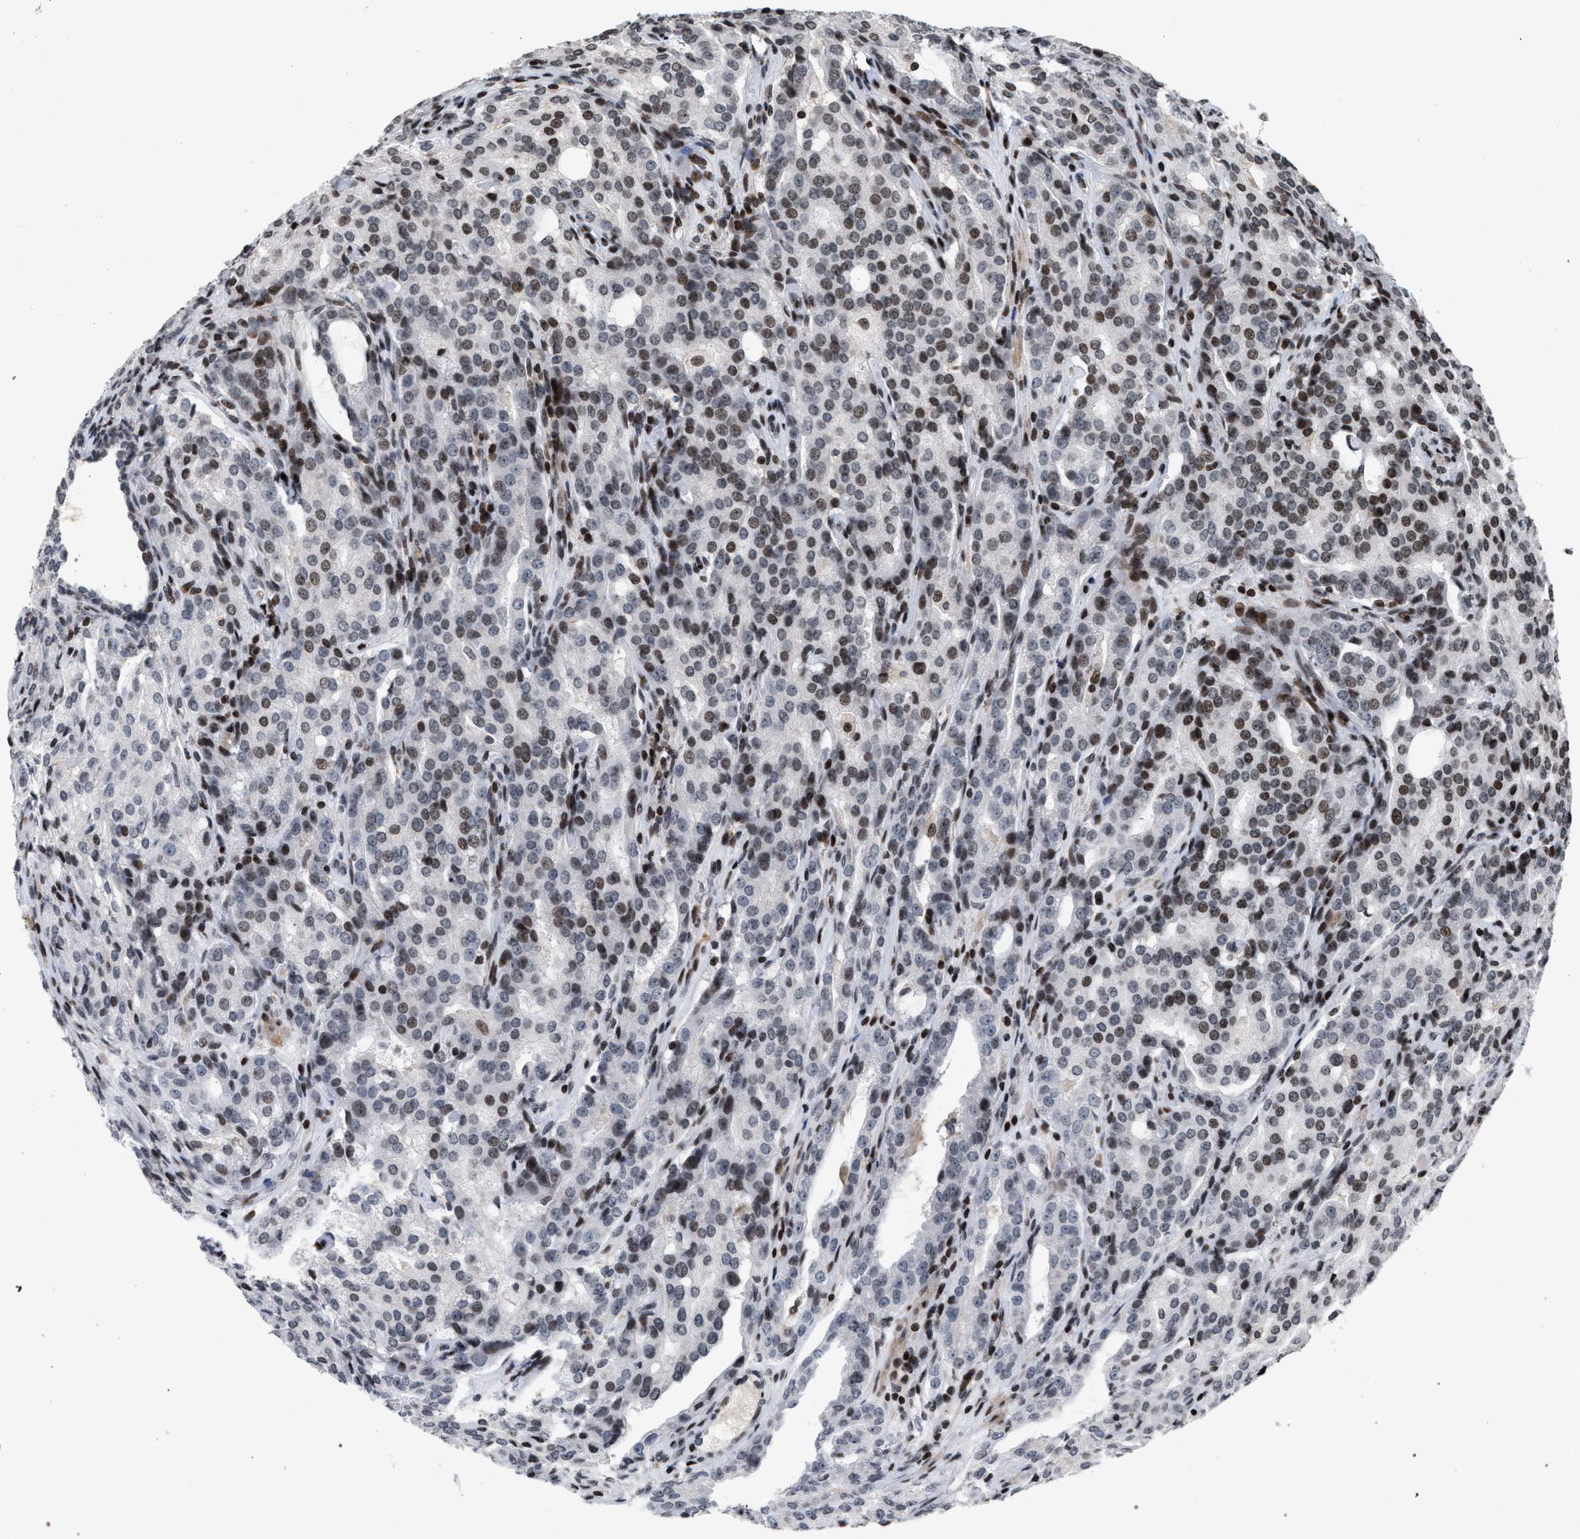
{"staining": {"intensity": "moderate", "quantity": ">75%", "location": "nuclear"}, "tissue": "prostate cancer", "cell_type": "Tumor cells", "image_type": "cancer", "snomed": [{"axis": "morphology", "description": "Adenocarcinoma, High grade"}, {"axis": "topography", "description": "Prostate"}], "caption": "Tumor cells demonstrate medium levels of moderate nuclear staining in approximately >75% of cells in prostate cancer (high-grade adenocarcinoma).", "gene": "FOXD3", "patient": {"sex": "male", "age": 72}}